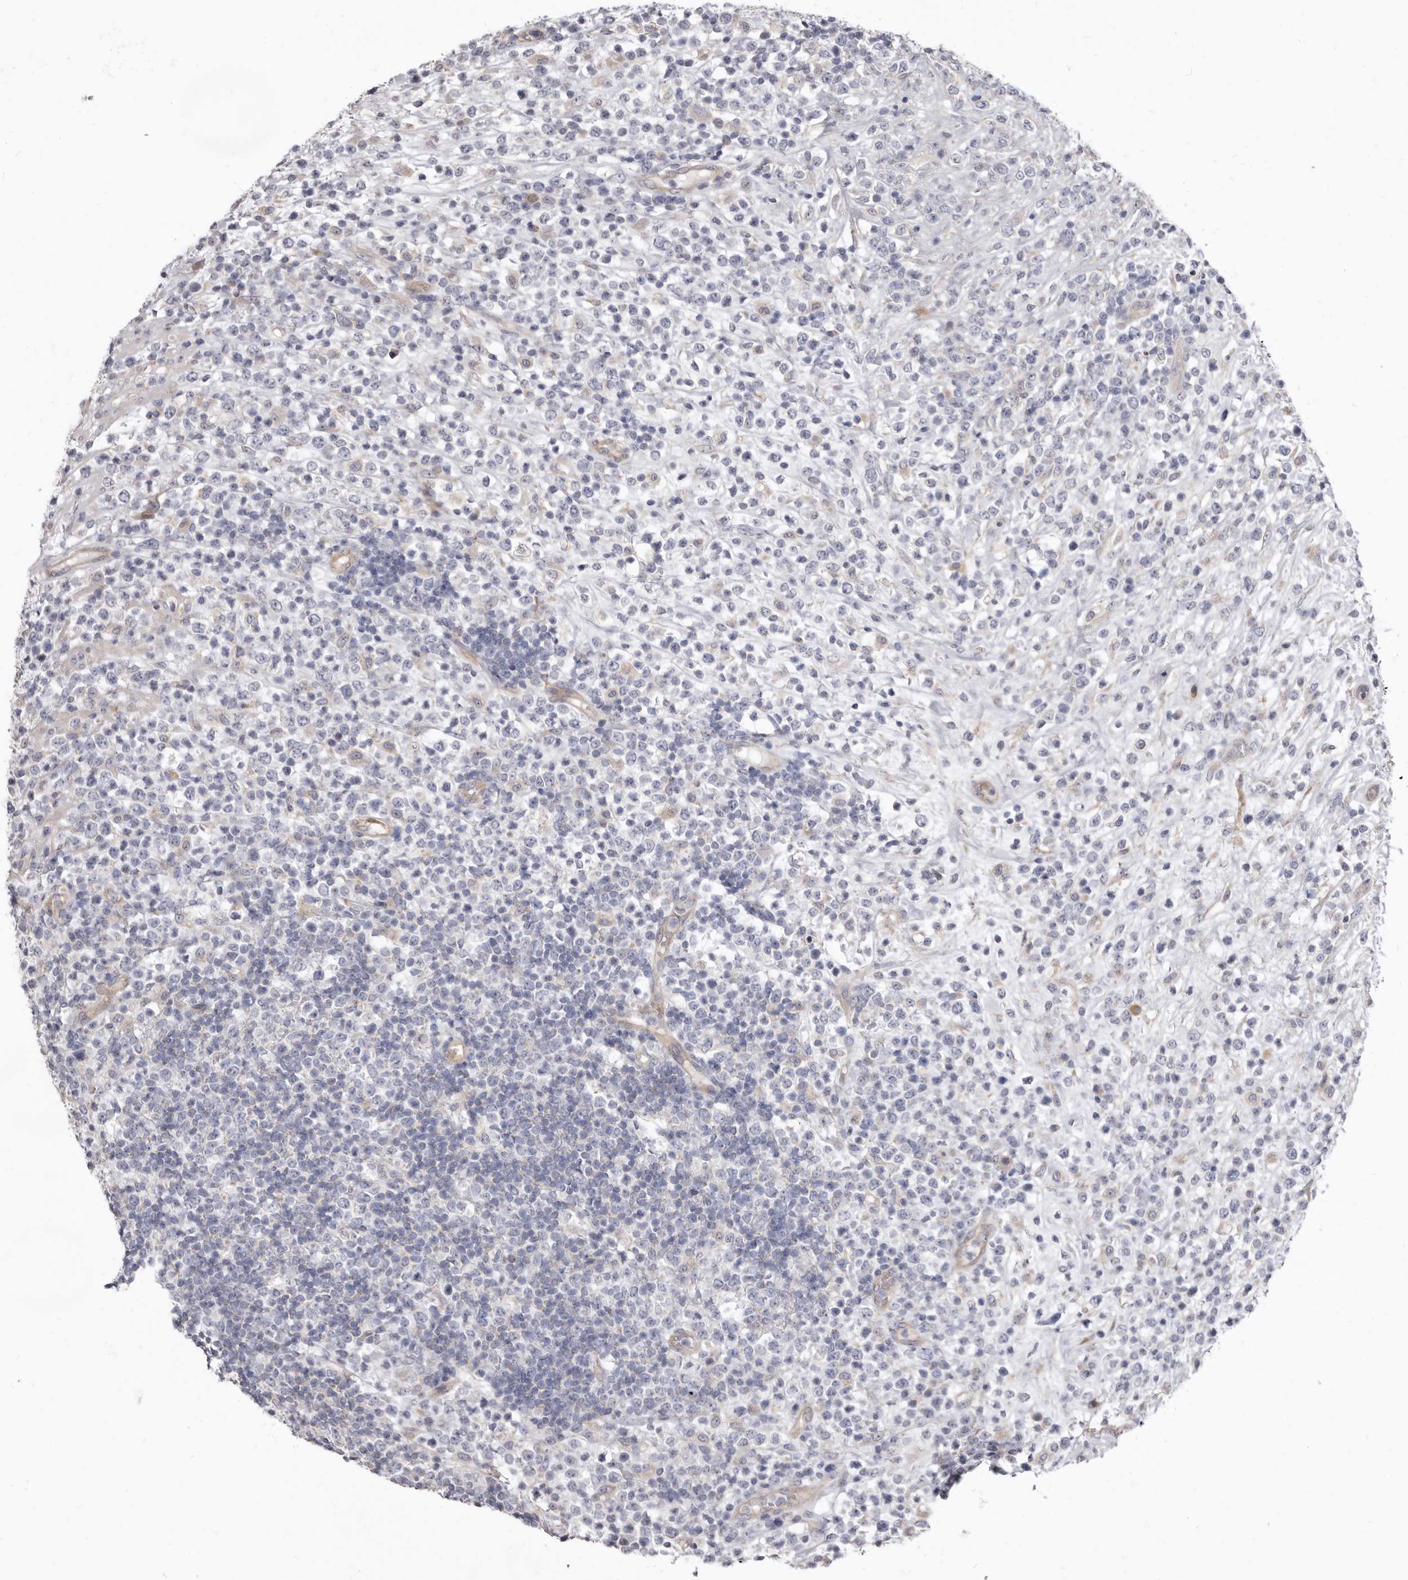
{"staining": {"intensity": "weak", "quantity": "<25%", "location": "cytoplasmic/membranous"}, "tissue": "lymphoma", "cell_type": "Tumor cells", "image_type": "cancer", "snomed": [{"axis": "morphology", "description": "Malignant lymphoma, non-Hodgkin's type, High grade"}, {"axis": "topography", "description": "Colon"}], "caption": "This image is of high-grade malignant lymphoma, non-Hodgkin's type stained with IHC to label a protein in brown with the nuclei are counter-stained blue. There is no staining in tumor cells.", "gene": "FMO2", "patient": {"sex": "female", "age": 53}}